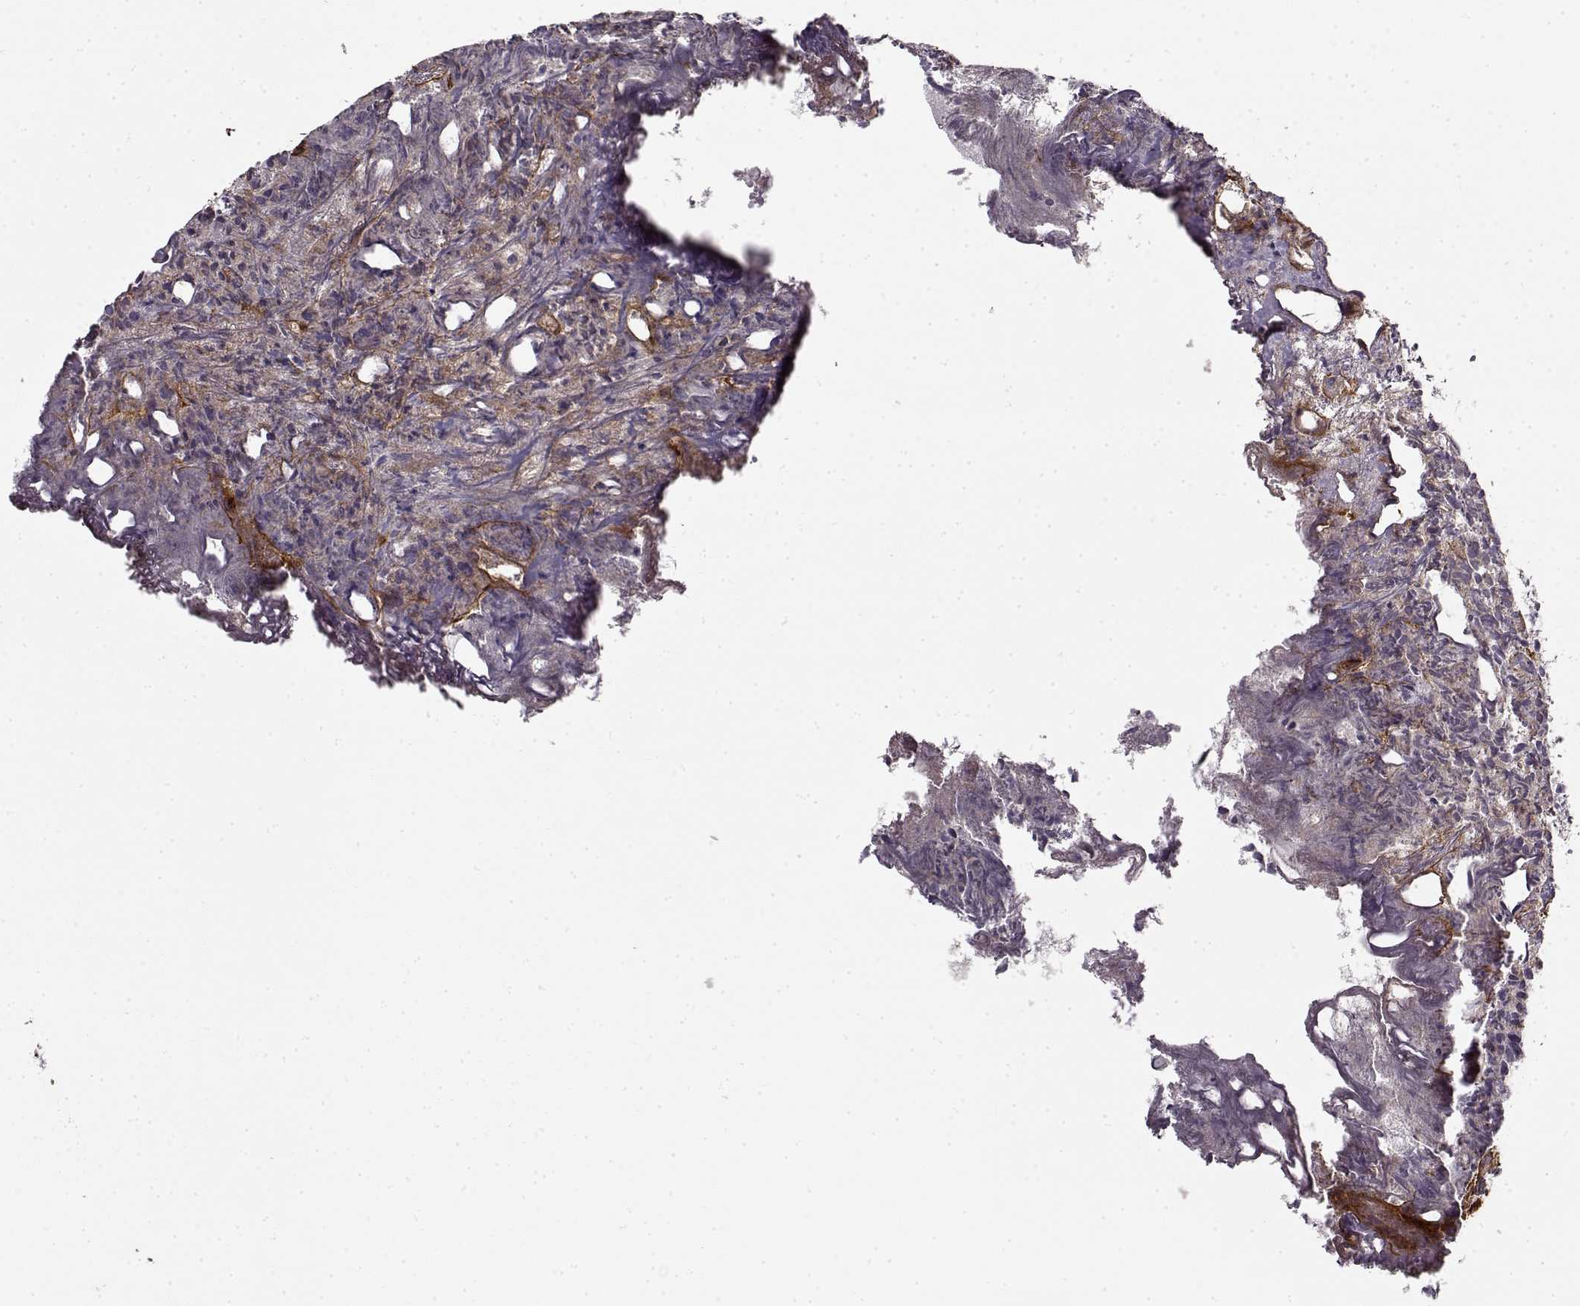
{"staining": {"intensity": "negative", "quantity": "none", "location": "none"}, "tissue": "prostate cancer", "cell_type": "Tumor cells", "image_type": "cancer", "snomed": [{"axis": "morphology", "description": "Adenocarcinoma, High grade"}, {"axis": "topography", "description": "Prostate"}], "caption": "Tumor cells are negative for protein expression in human prostate adenocarcinoma (high-grade).", "gene": "LAMB2", "patient": {"sex": "male", "age": 58}}